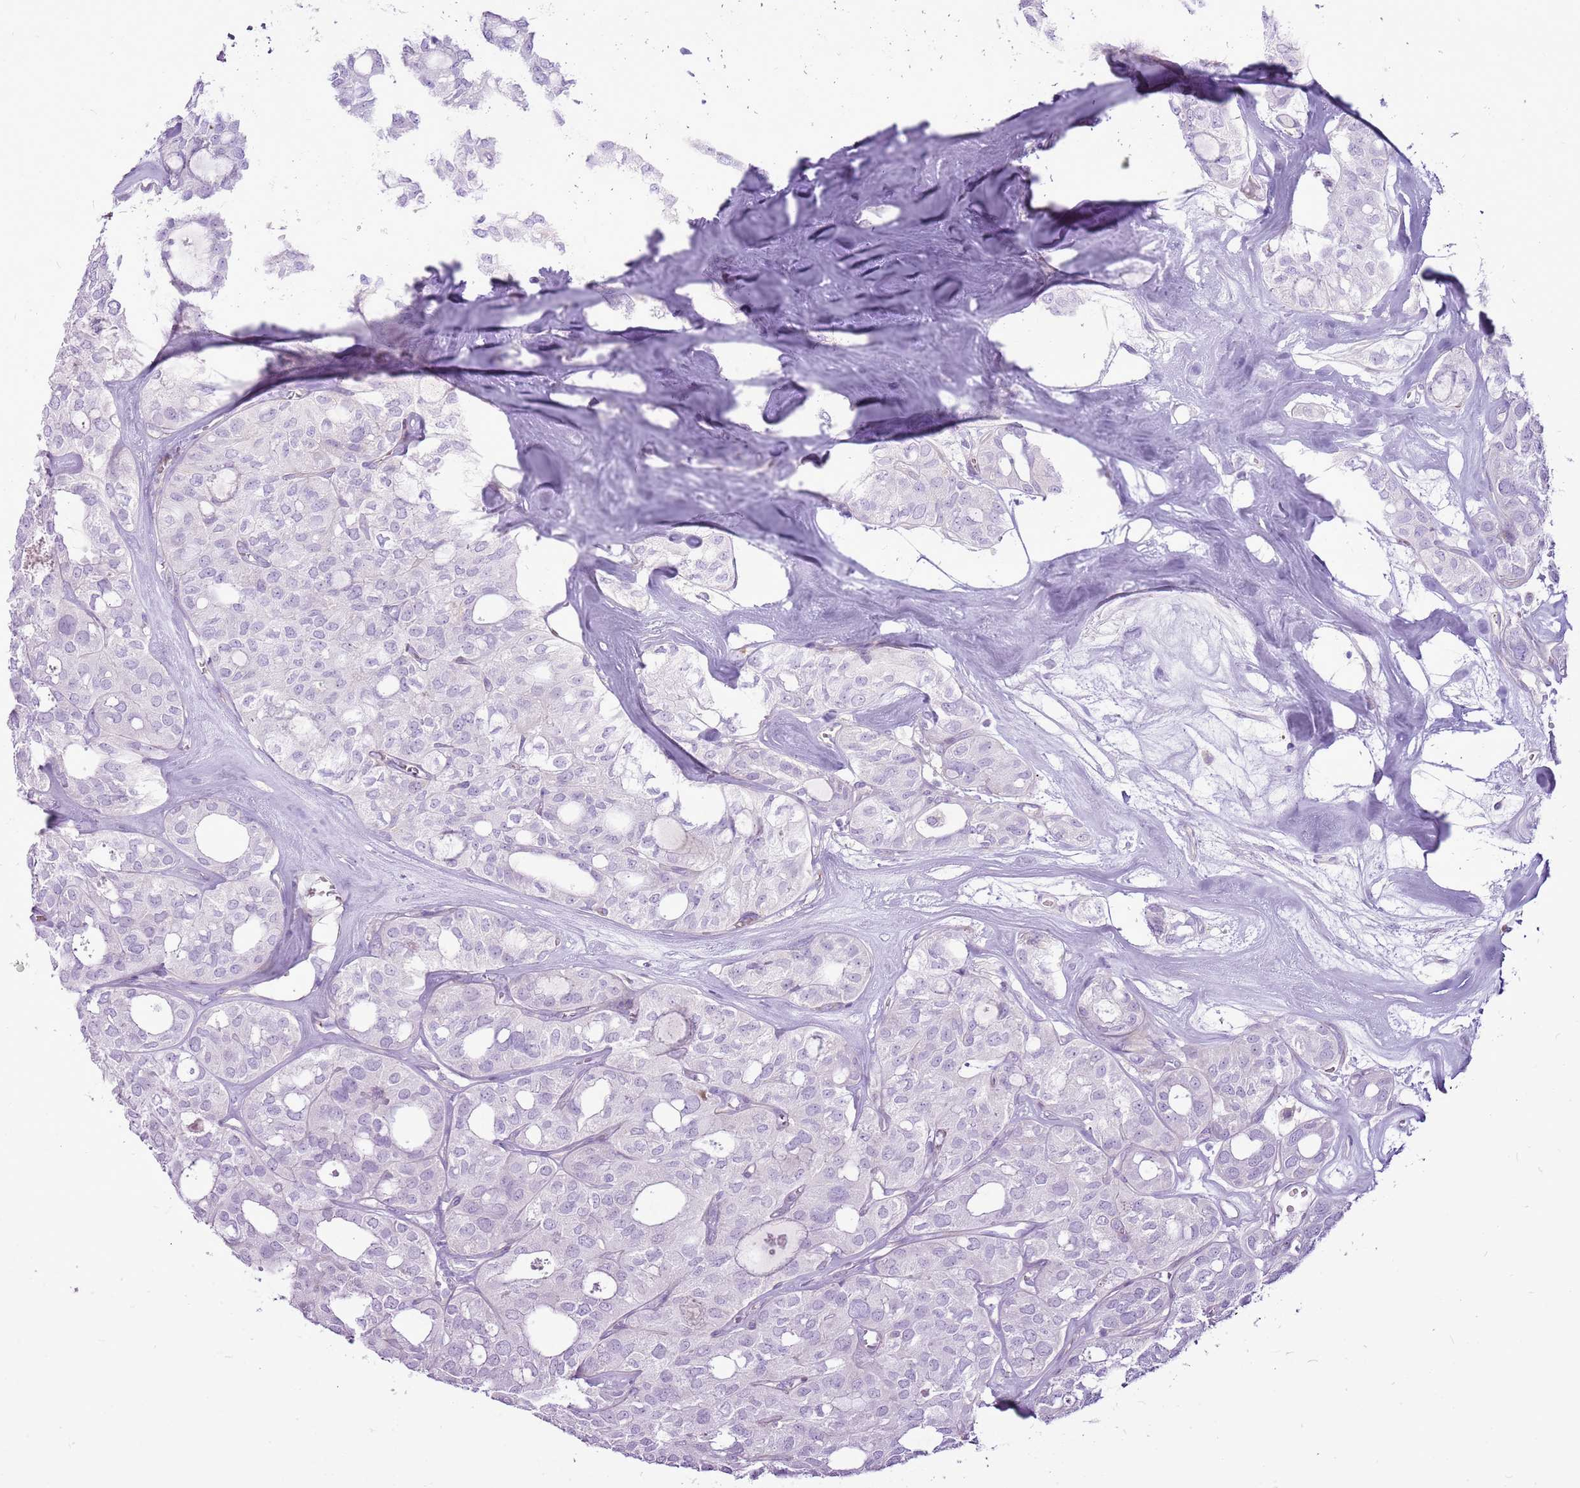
{"staining": {"intensity": "negative", "quantity": "none", "location": "none"}, "tissue": "thyroid cancer", "cell_type": "Tumor cells", "image_type": "cancer", "snomed": [{"axis": "morphology", "description": "Follicular adenoma carcinoma, NOS"}, {"axis": "topography", "description": "Thyroid gland"}], "caption": "High magnification brightfield microscopy of thyroid cancer (follicular adenoma carcinoma) stained with DAB (brown) and counterstained with hematoxylin (blue): tumor cells show no significant positivity.", "gene": "CHAC2", "patient": {"sex": "male", "age": 75}}